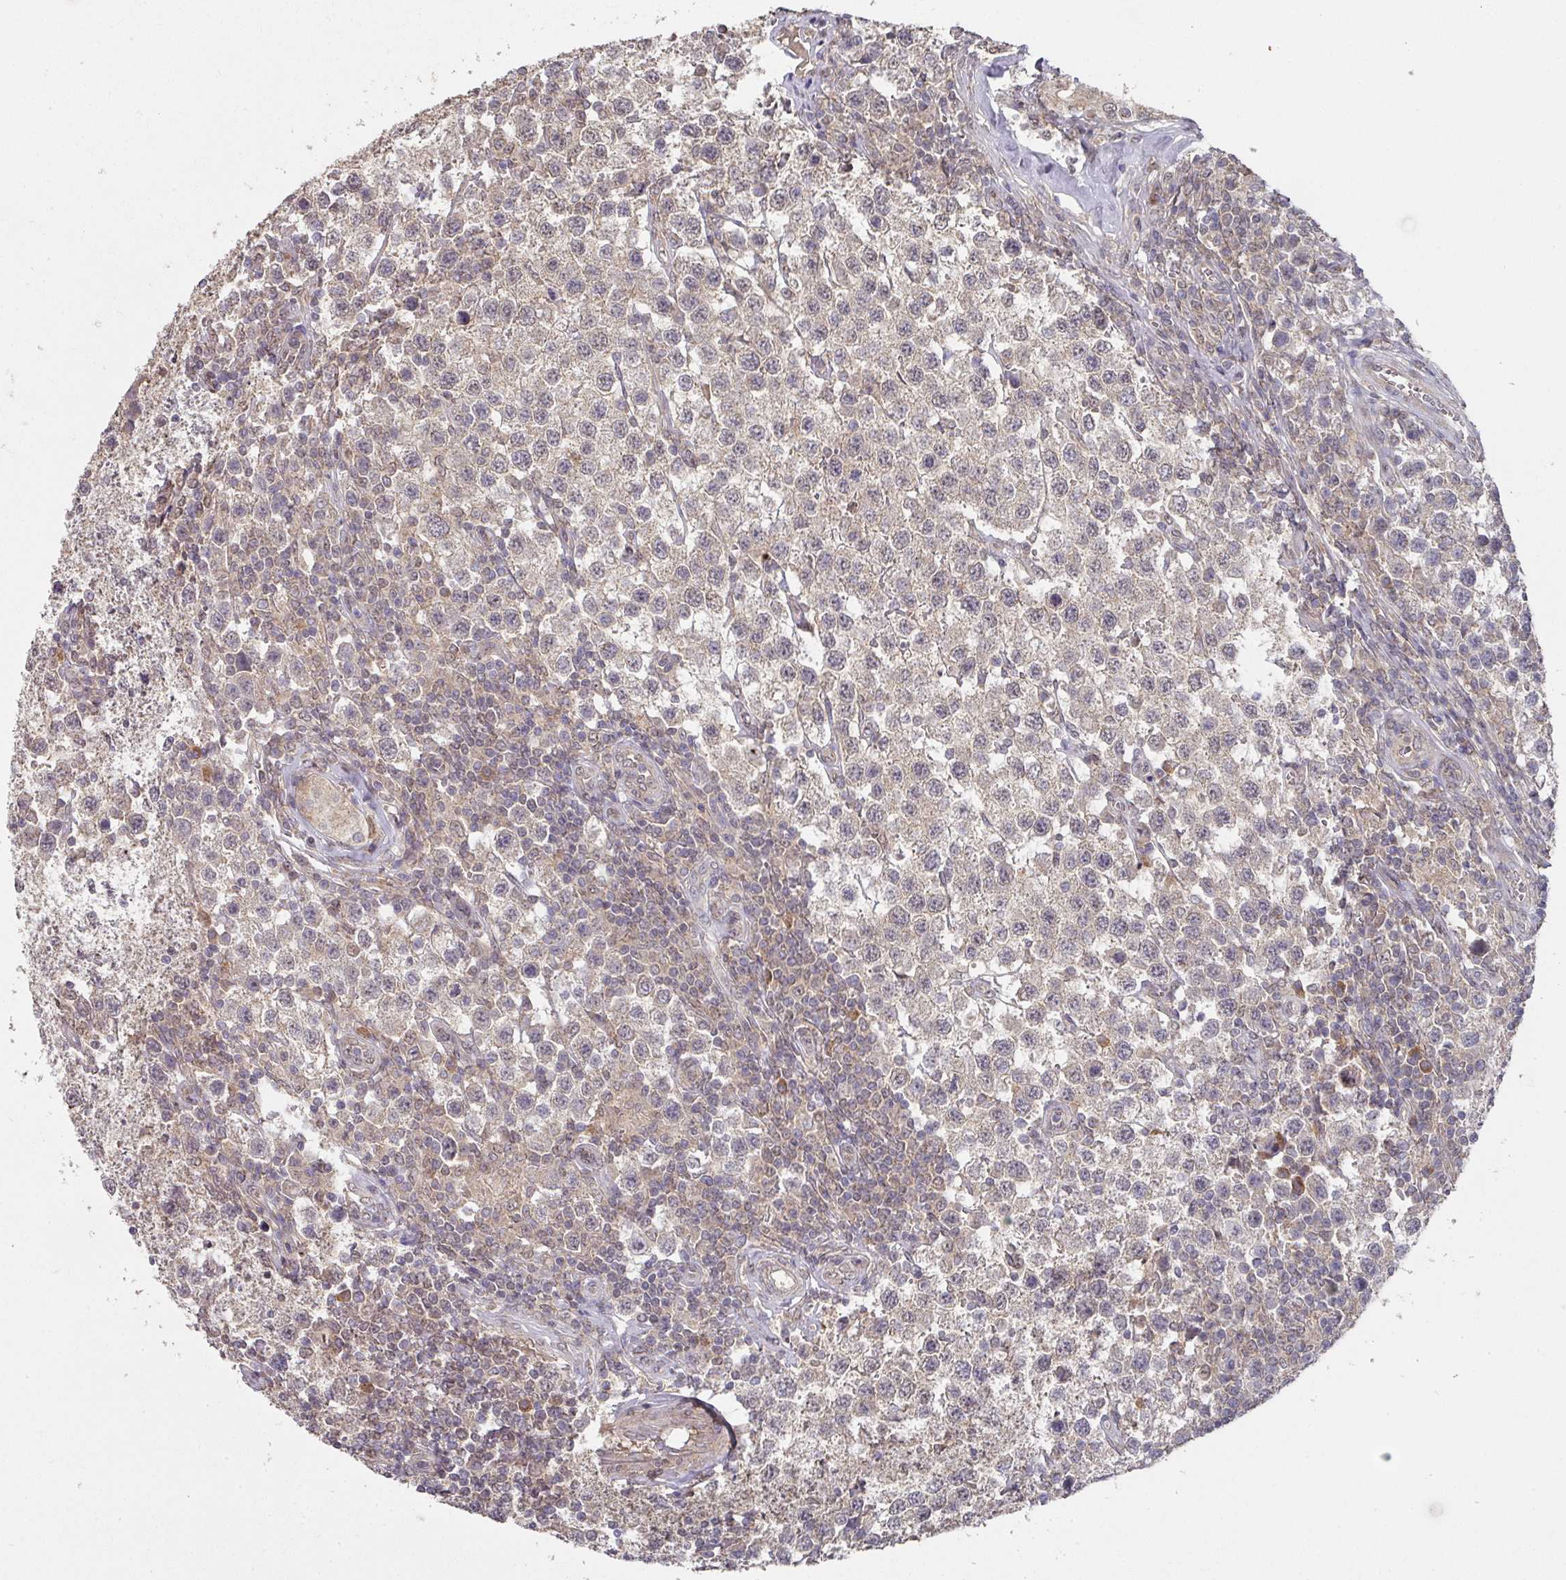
{"staining": {"intensity": "negative", "quantity": "none", "location": "none"}, "tissue": "testis cancer", "cell_type": "Tumor cells", "image_type": "cancer", "snomed": [{"axis": "morphology", "description": "Seminoma, NOS"}, {"axis": "topography", "description": "Testis"}], "caption": "DAB immunohistochemical staining of testis cancer (seminoma) displays no significant positivity in tumor cells.", "gene": "EXTL3", "patient": {"sex": "male", "age": 34}}